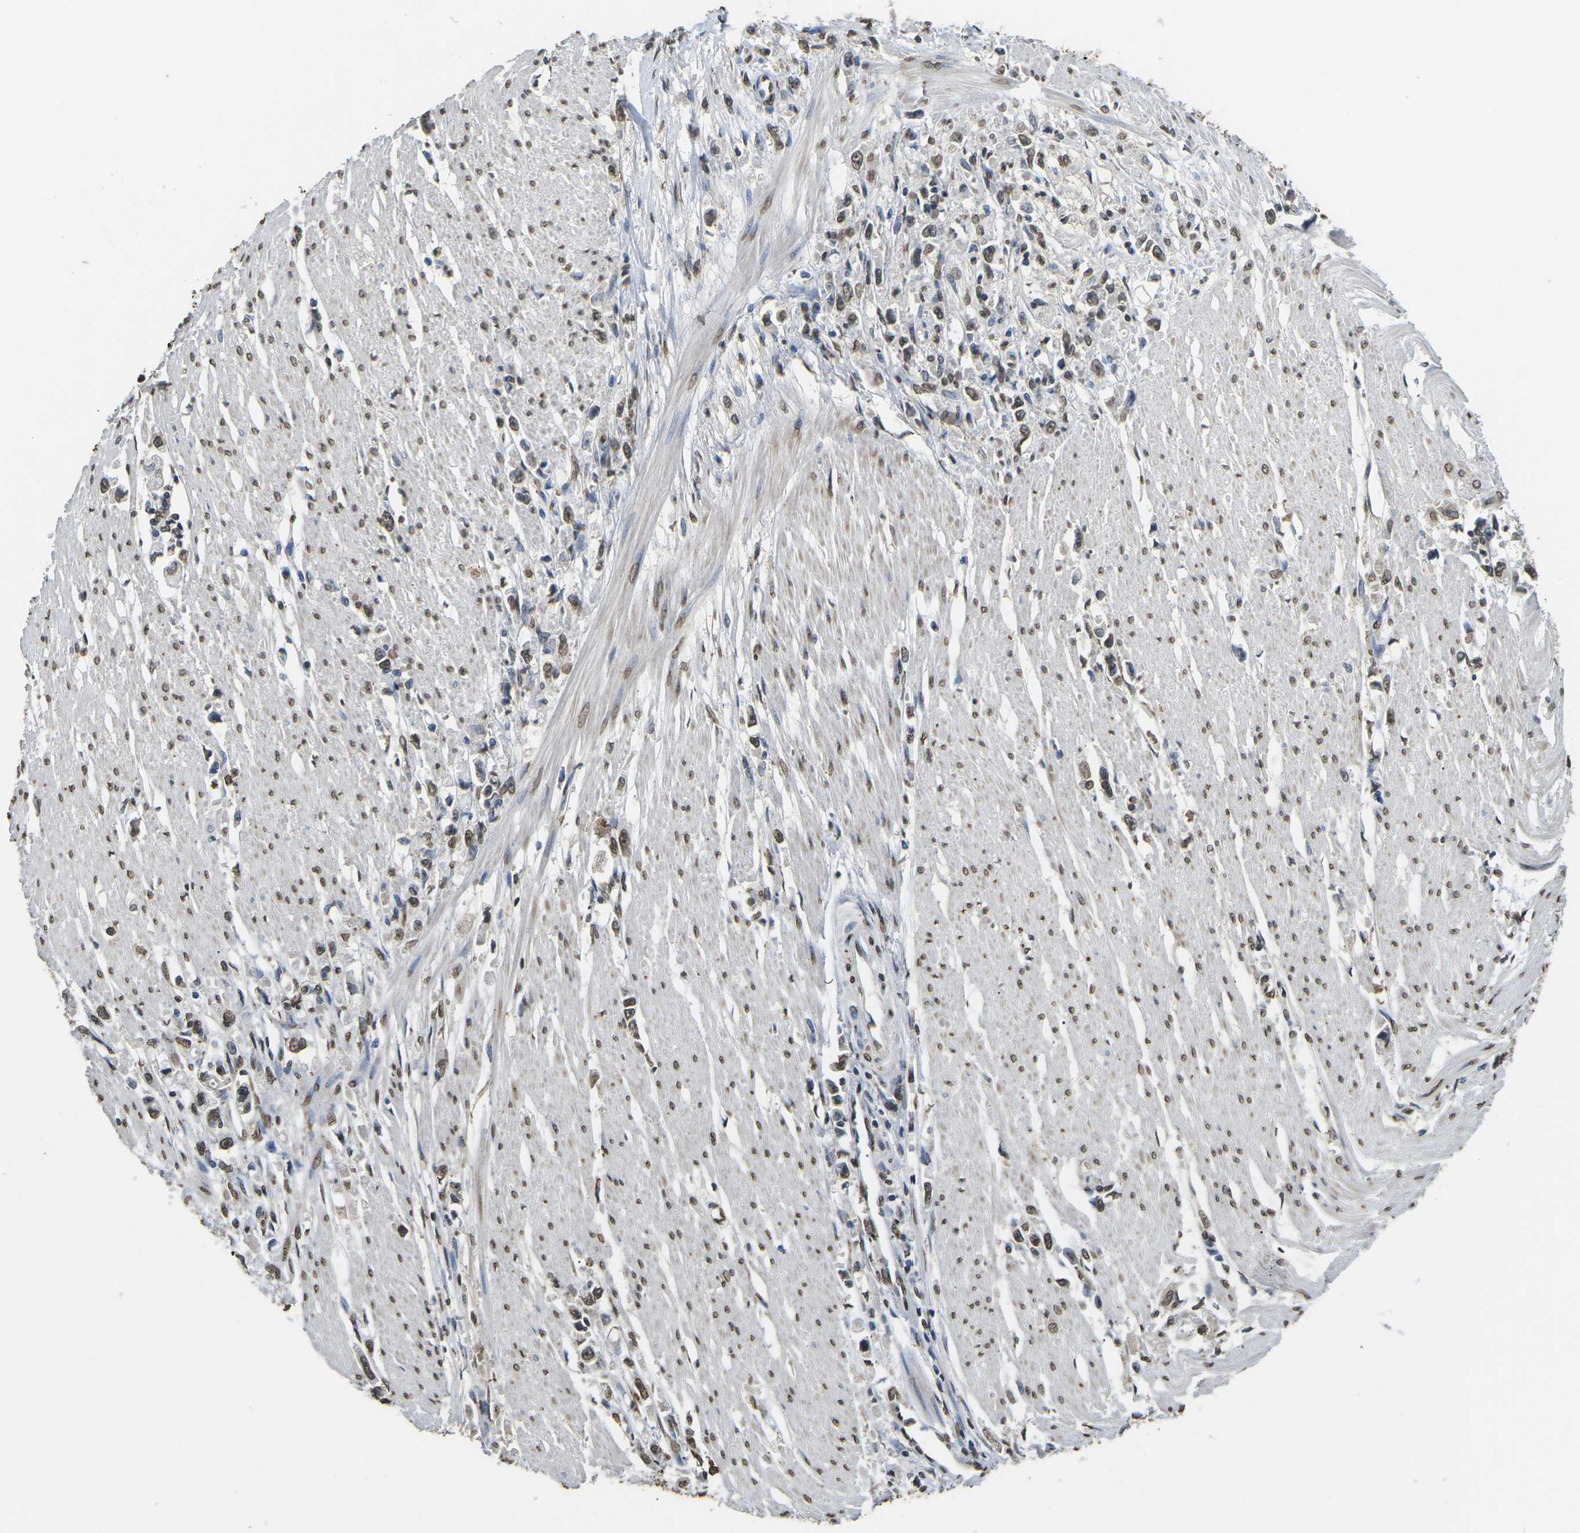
{"staining": {"intensity": "moderate", "quantity": "25%-75%", "location": "nuclear"}, "tissue": "stomach cancer", "cell_type": "Tumor cells", "image_type": "cancer", "snomed": [{"axis": "morphology", "description": "Adenocarcinoma, NOS"}, {"axis": "topography", "description": "Stomach"}], "caption": "IHC image of human stomach adenocarcinoma stained for a protein (brown), which shows medium levels of moderate nuclear positivity in about 25%-75% of tumor cells.", "gene": "SCNN1B", "patient": {"sex": "female", "age": 59}}